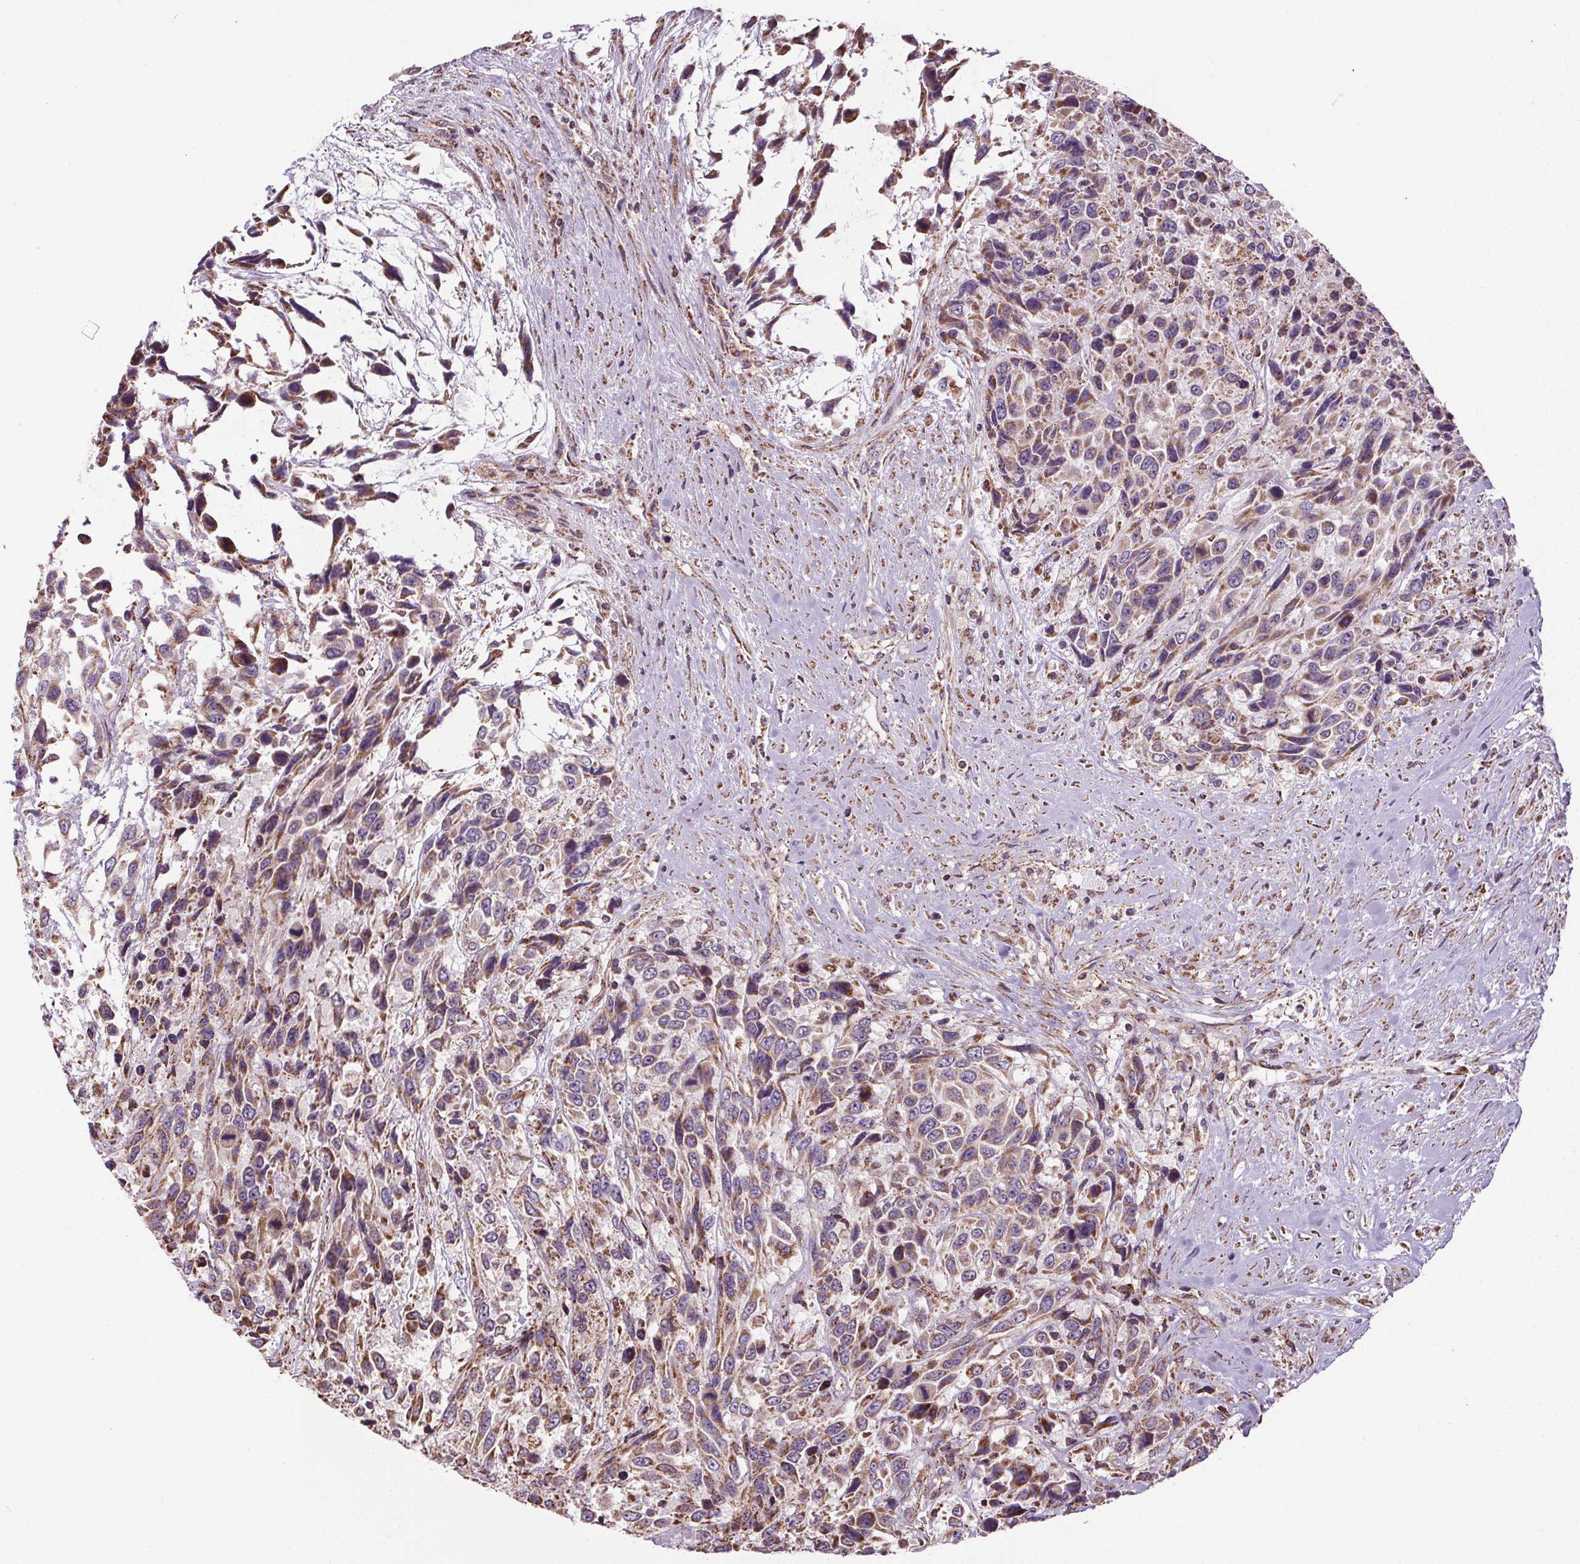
{"staining": {"intensity": "weak", "quantity": ">75%", "location": "cytoplasmic/membranous"}, "tissue": "urothelial cancer", "cell_type": "Tumor cells", "image_type": "cancer", "snomed": [{"axis": "morphology", "description": "Urothelial carcinoma, High grade"}, {"axis": "topography", "description": "Urinary bladder"}], "caption": "Immunohistochemistry (IHC) of human high-grade urothelial carcinoma shows low levels of weak cytoplasmic/membranous expression in about >75% of tumor cells.", "gene": "ZNF548", "patient": {"sex": "female", "age": 70}}